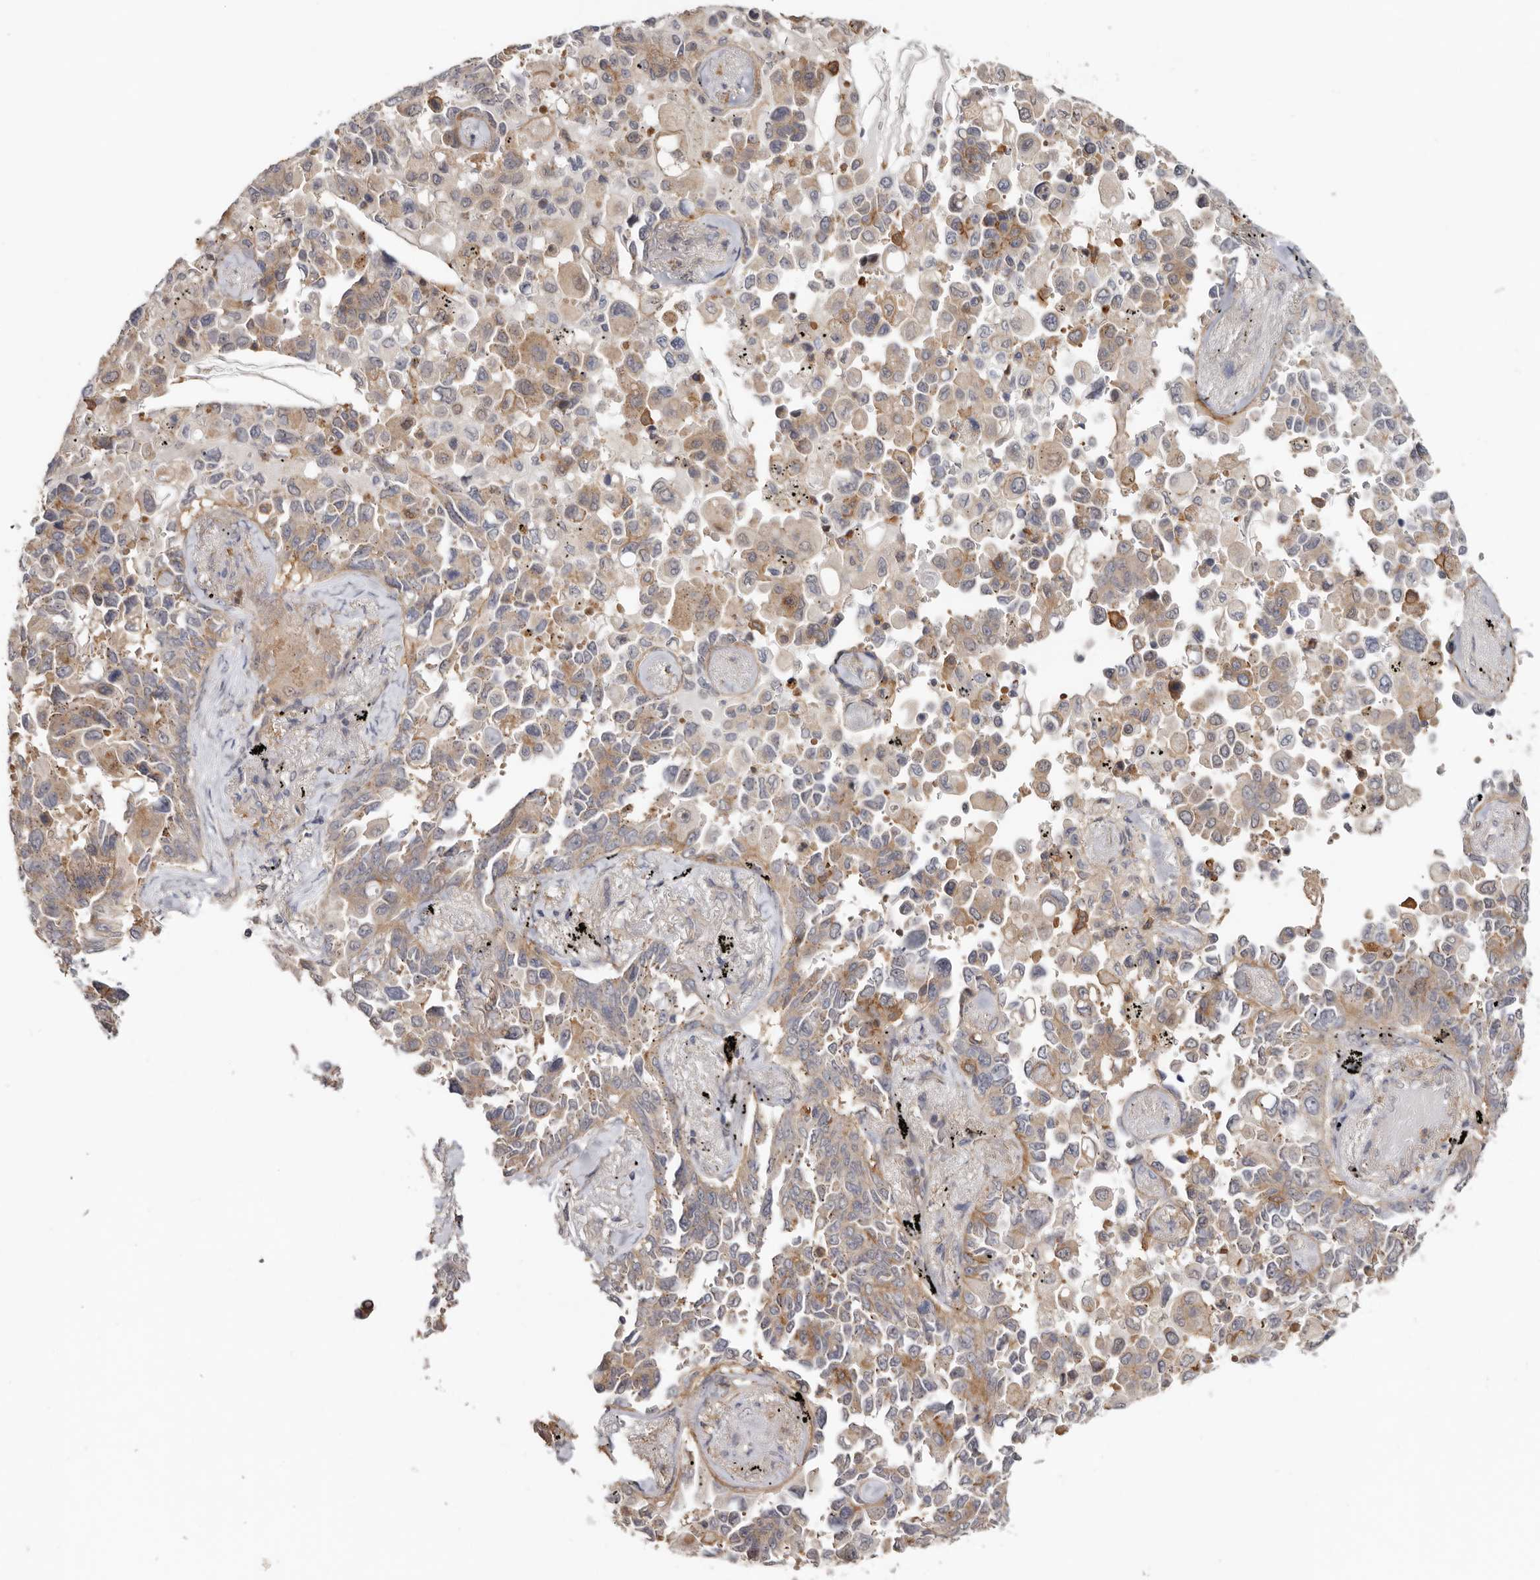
{"staining": {"intensity": "weak", "quantity": ">75%", "location": "cytoplasmic/membranous"}, "tissue": "lung cancer", "cell_type": "Tumor cells", "image_type": "cancer", "snomed": [{"axis": "morphology", "description": "Adenocarcinoma, NOS"}, {"axis": "topography", "description": "Lung"}], "caption": "This is an image of IHC staining of lung cancer (adenocarcinoma), which shows weak staining in the cytoplasmic/membranous of tumor cells.", "gene": "MSRB2", "patient": {"sex": "female", "age": 67}}